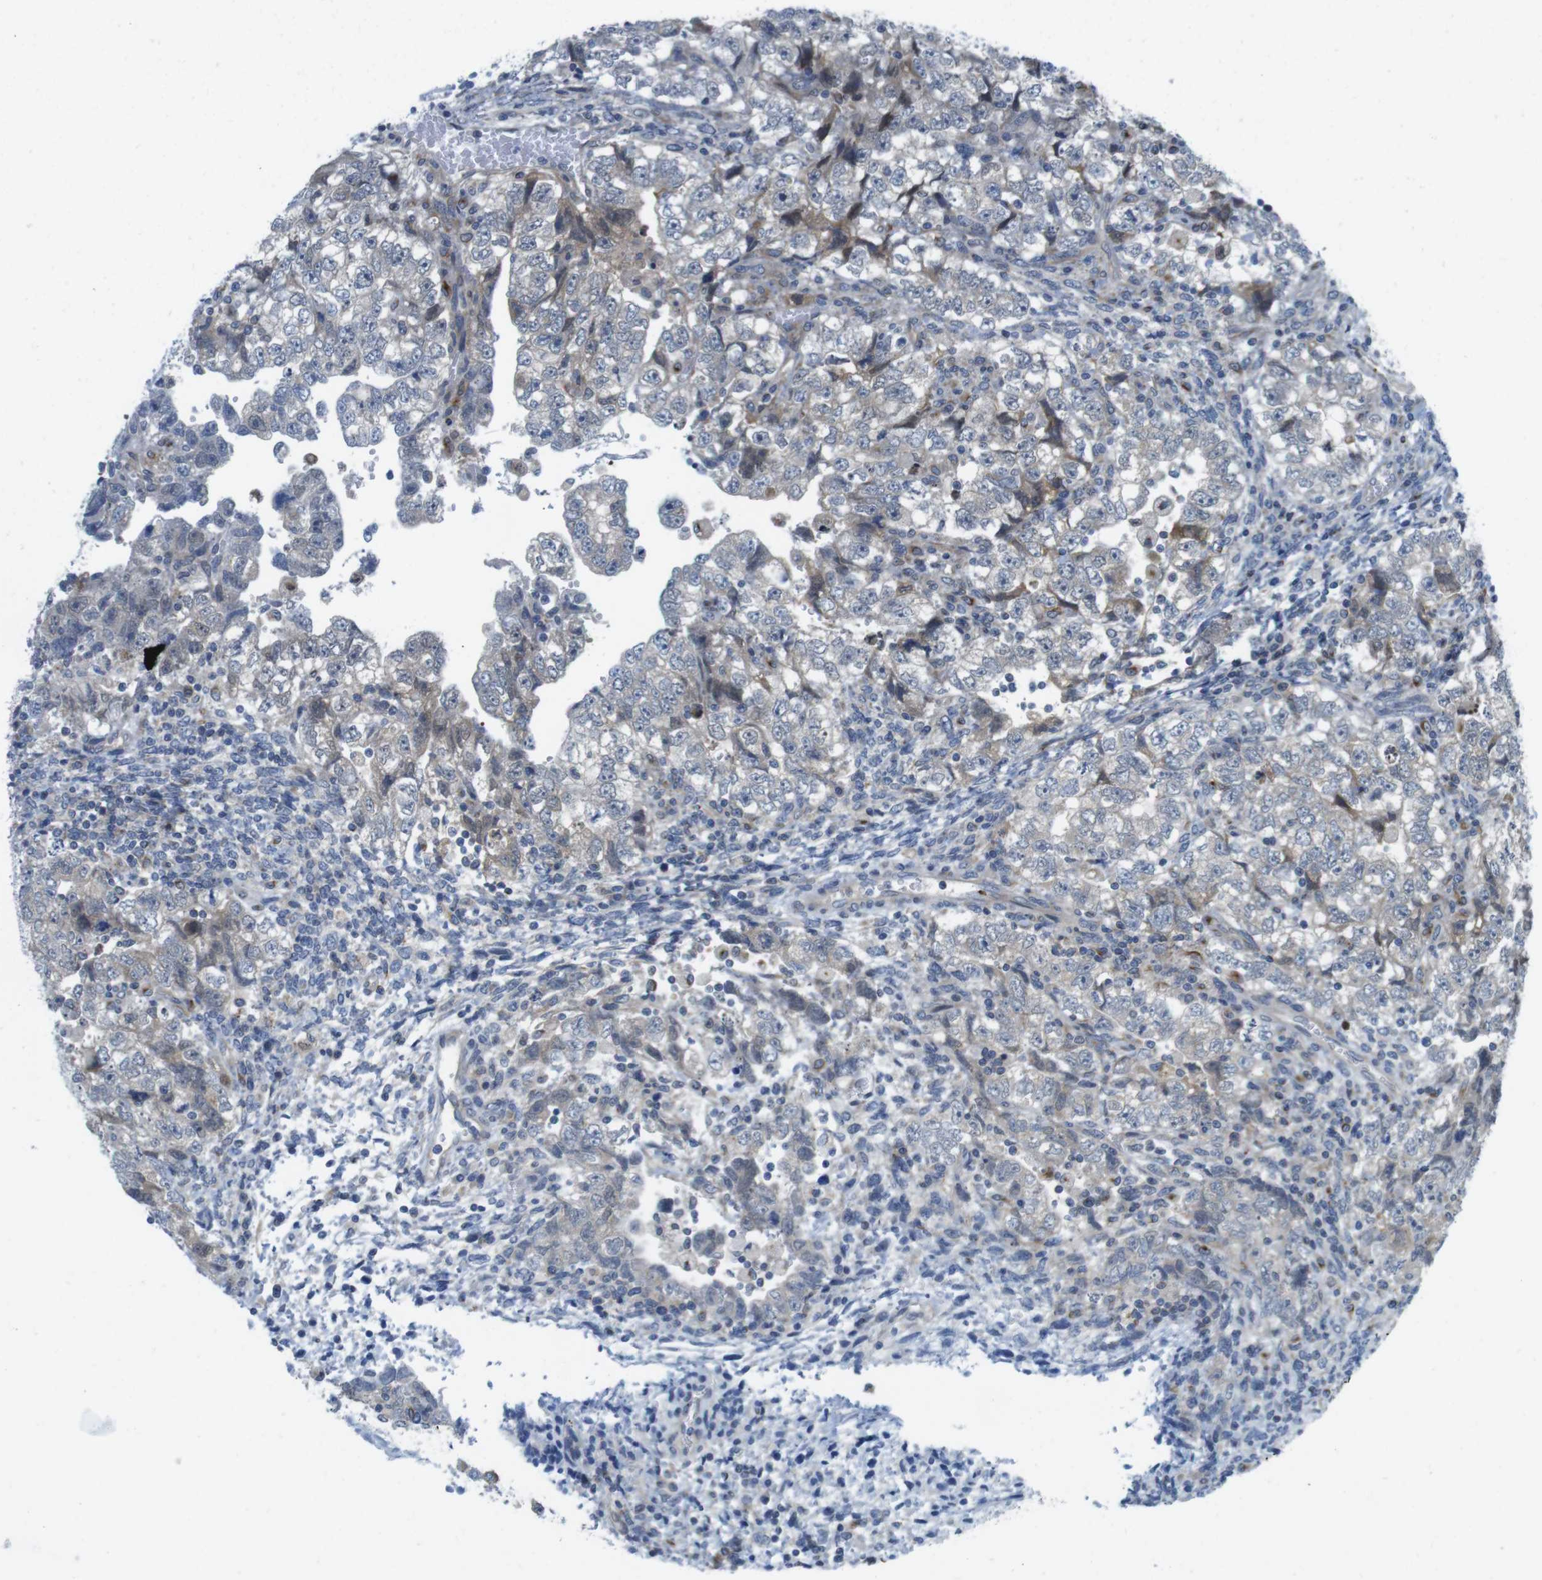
{"staining": {"intensity": "weak", "quantity": "<25%", "location": "cytoplasmic/membranous"}, "tissue": "testis cancer", "cell_type": "Tumor cells", "image_type": "cancer", "snomed": [{"axis": "morphology", "description": "Carcinoma, Embryonal, NOS"}, {"axis": "topography", "description": "Testis"}], "caption": "There is no significant expression in tumor cells of embryonal carcinoma (testis).", "gene": "CASP2", "patient": {"sex": "male", "age": 36}}